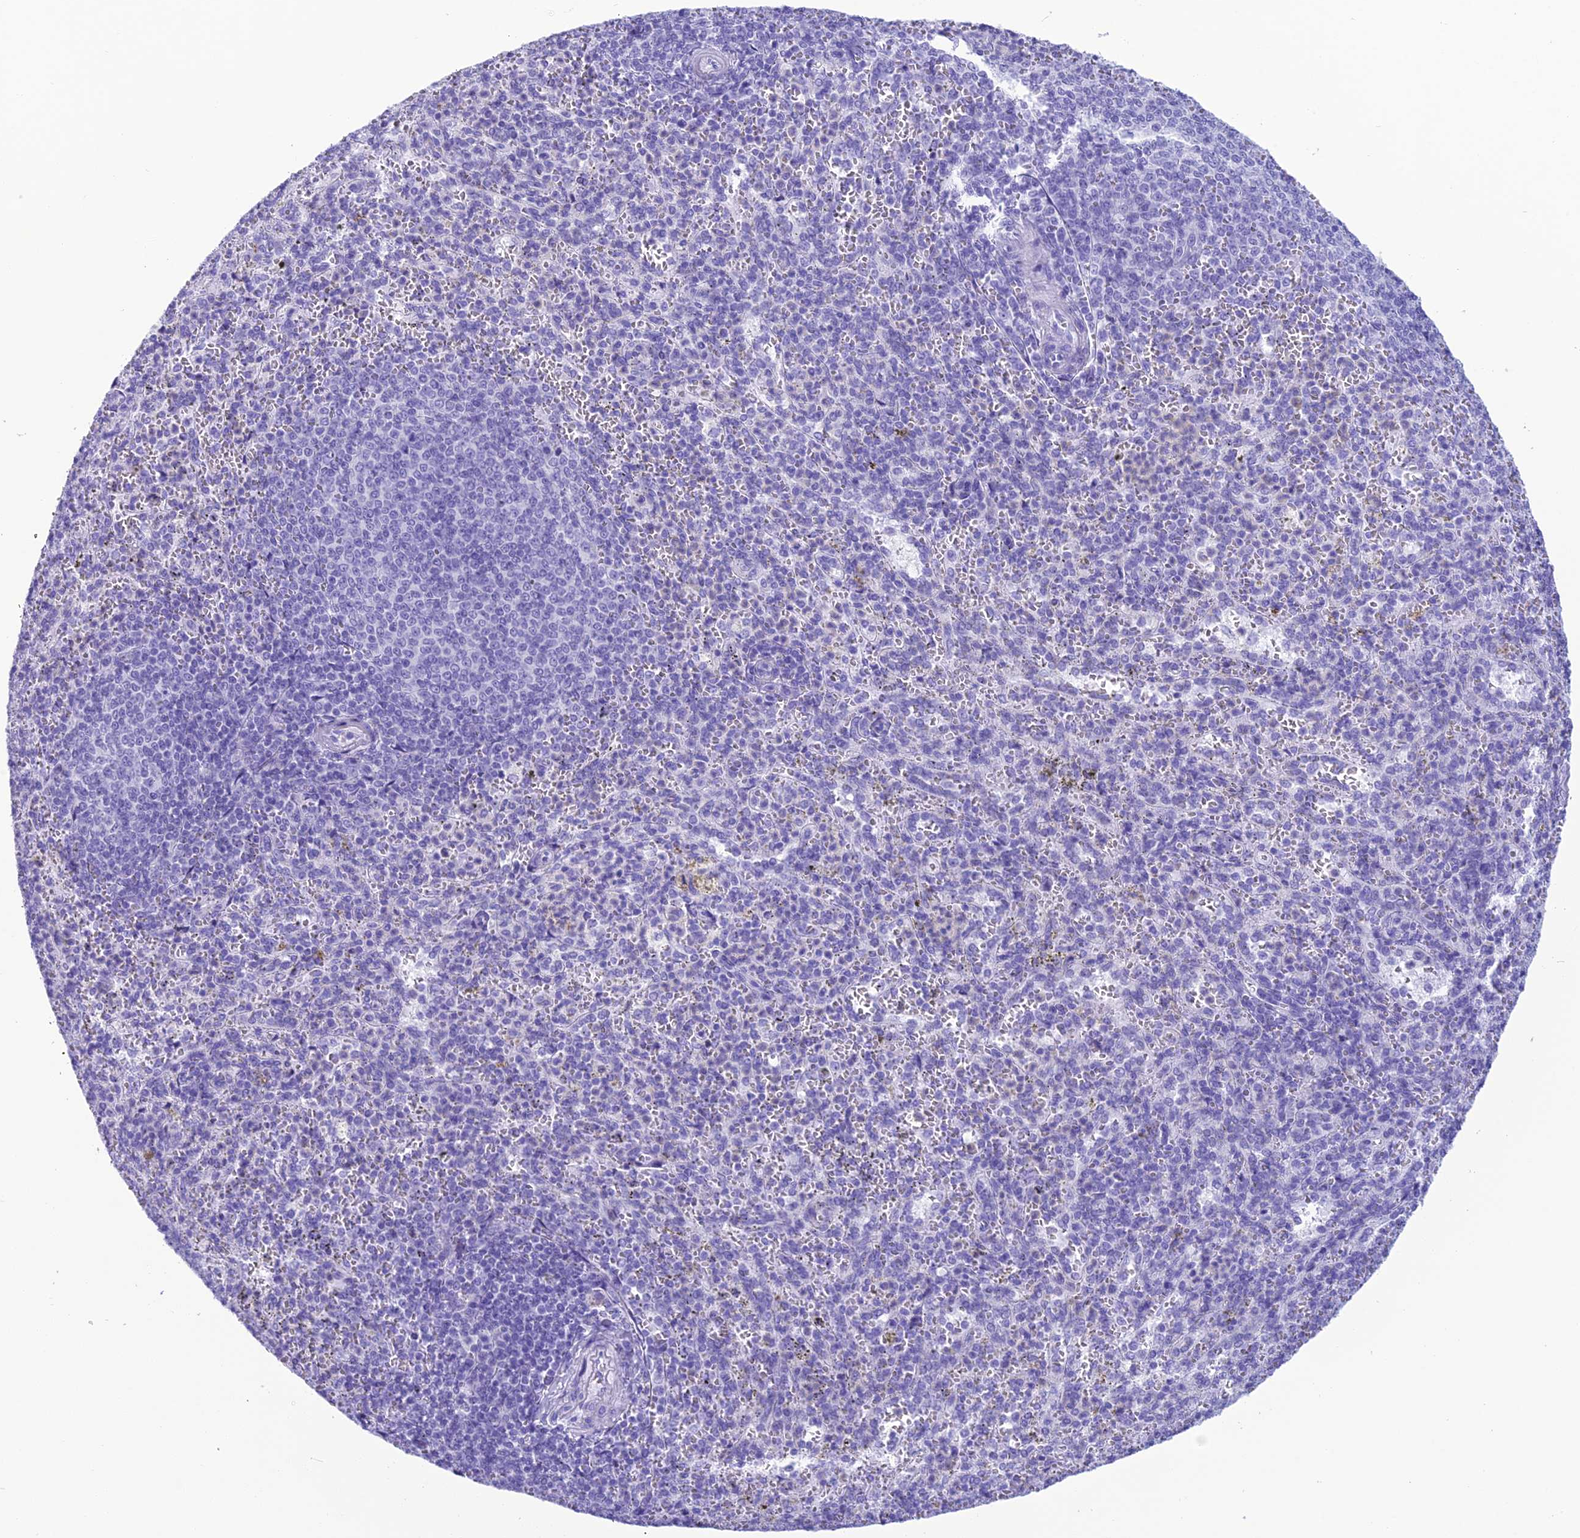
{"staining": {"intensity": "negative", "quantity": "none", "location": "none"}, "tissue": "spleen", "cell_type": "Cells in red pulp", "image_type": "normal", "snomed": [{"axis": "morphology", "description": "Normal tissue, NOS"}, {"axis": "topography", "description": "Spleen"}], "caption": "Cells in red pulp are negative for brown protein staining in unremarkable spleen. Nuclei are stained in blue.", "gene": "TRAM1L1", "patient": {"sex": "female", "age": 21}}